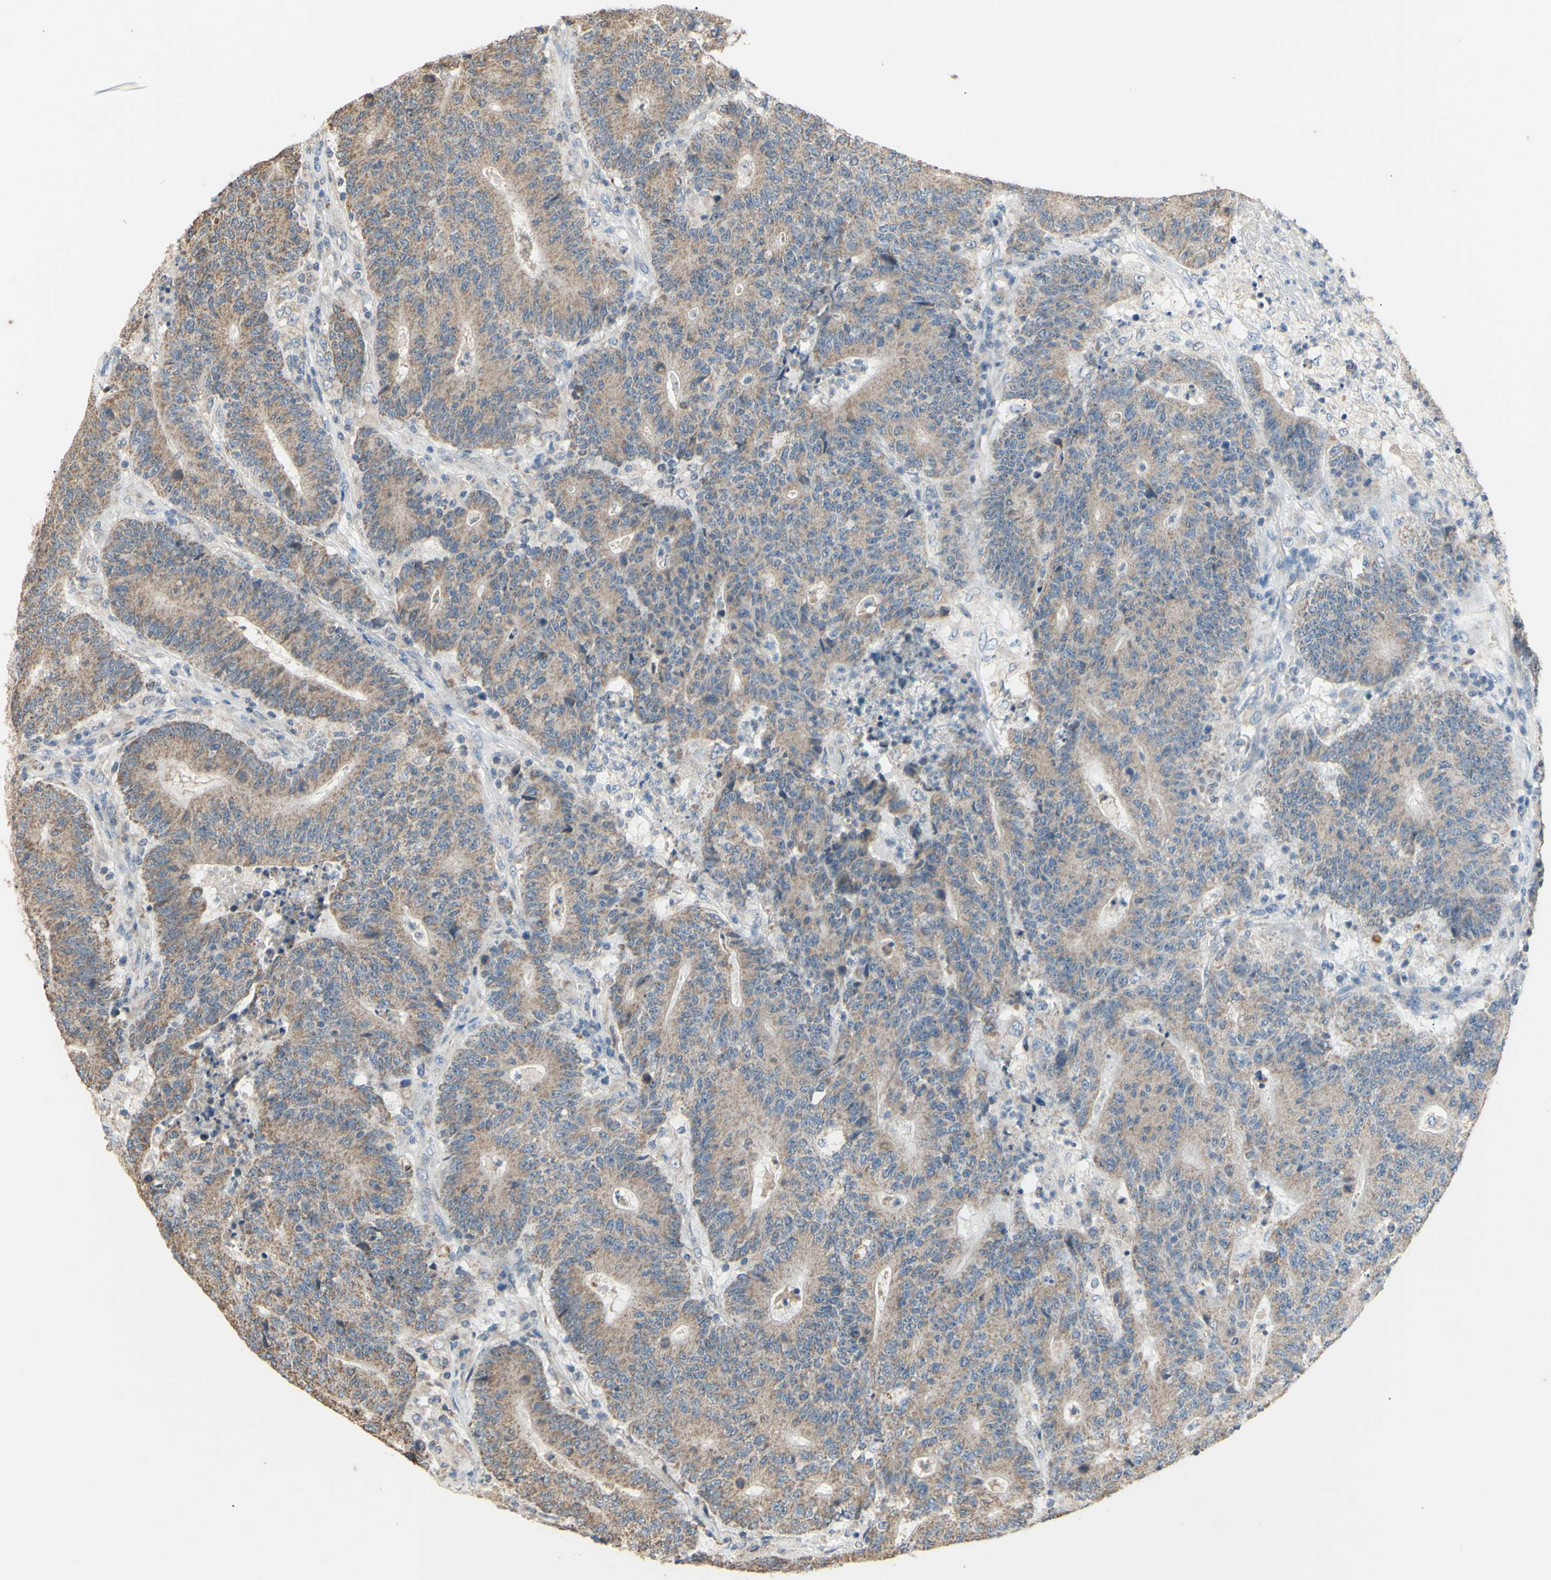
{"staining": {"intensity": "weak", "quantity": ">75%", "location": "cytoplasmic/membranous"}, "tissue": "colorectal cancer", "cell_type": "Tumor cells", "image_type": "cancer", "snomed": [{"axis": "morphology", "description": "Normal tissue, NOS"}, {"axis": "morphology", "description": "Adenocarcinoma, NOS"}, {"axis": "topography", "description": "Colon"}], "caption": "Colorectal cancer stained for a protein (brown) exhibits weak cytoplasmic/membranous positive positivity in about >75% of tumor cells.", "gene": "PTGIS", "patient": {"sex": "female", "age": 75}}